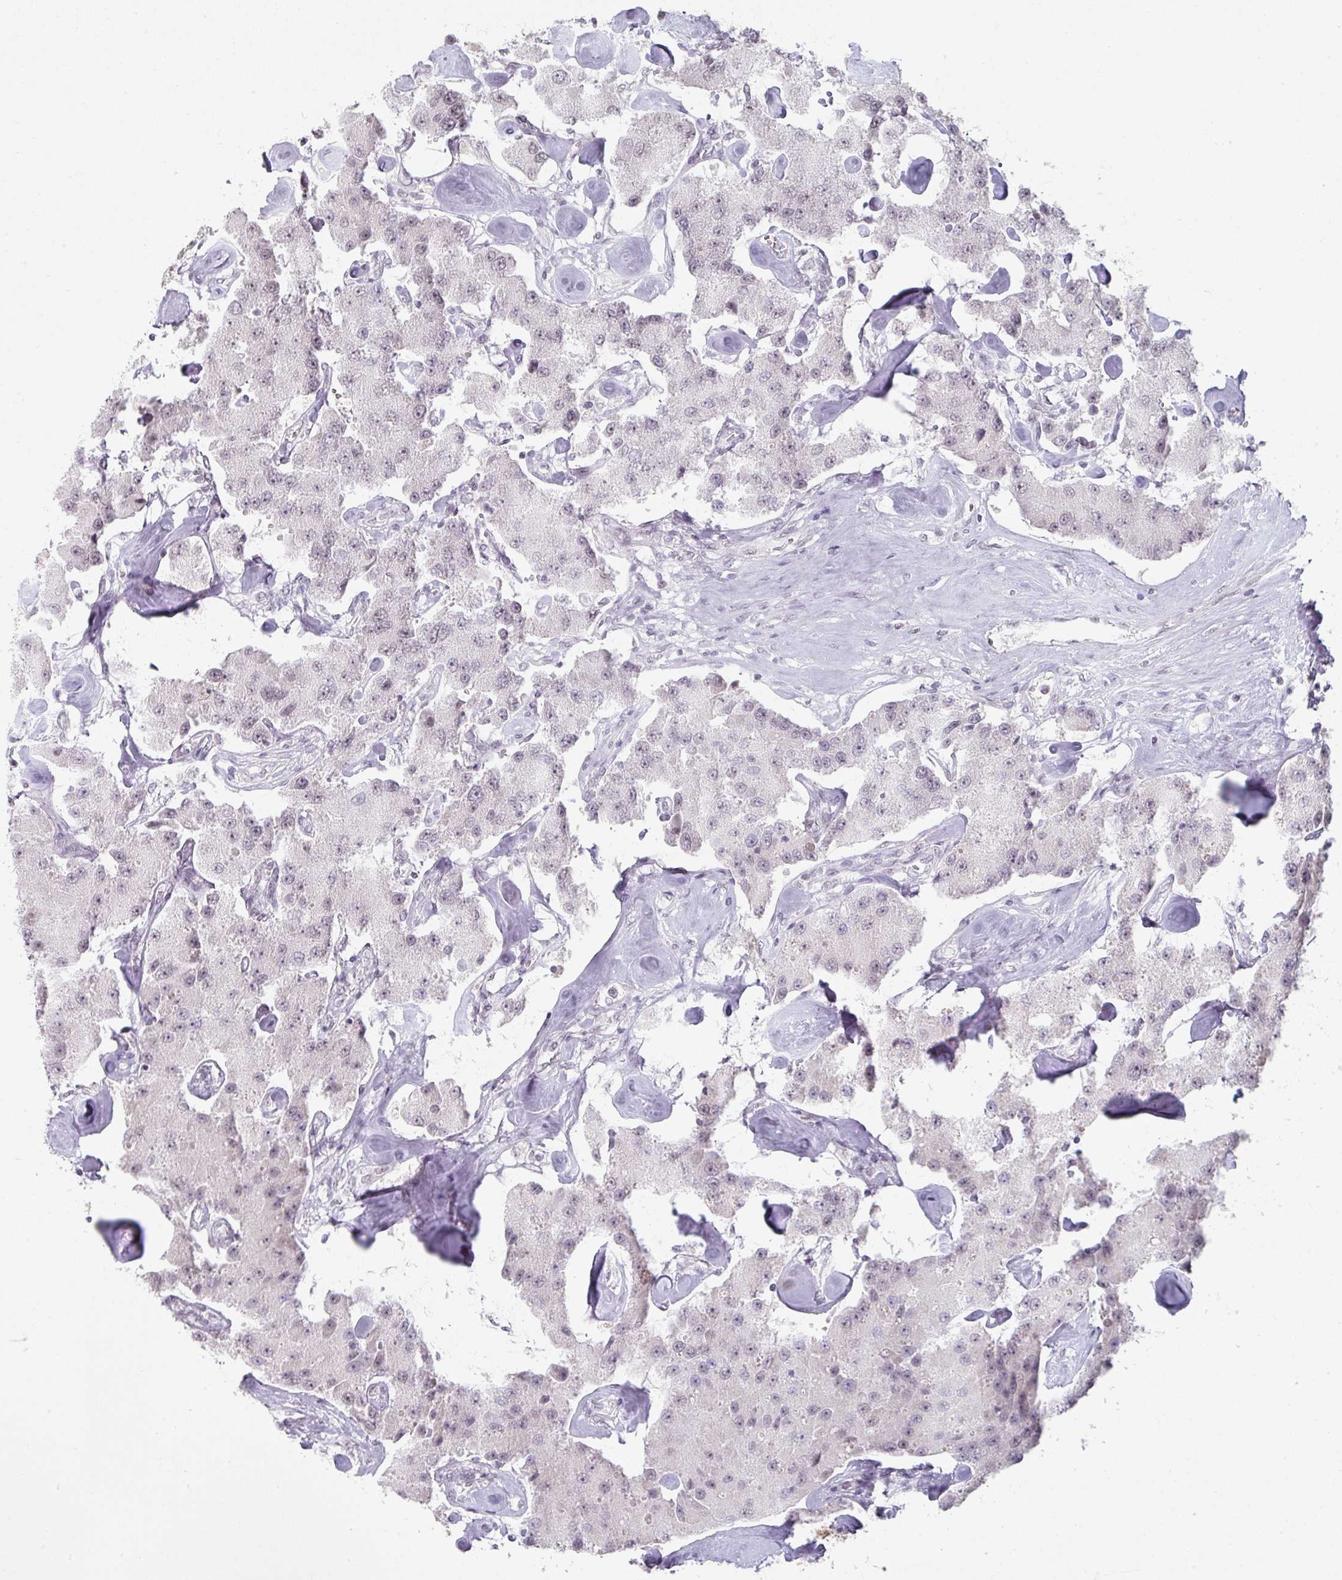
{"staining": {"intensity": "negative", "quantity": "none", "location": "none"}, "tissue": "carcinoid", "cell_type": "Tumor cells", "image_type": "cancer", "snomed": [{"axis": "morphology", "description": "Carcinoid, malignant, NOS"}, {"axis": "topography", "description": "Pancreas"}], "caption": "This is an IHC micrograph of carcinoid. There is no expression in tumor cells.", "gene": "SPRR1A", "patient": {"sex": "male", "age": 41}}